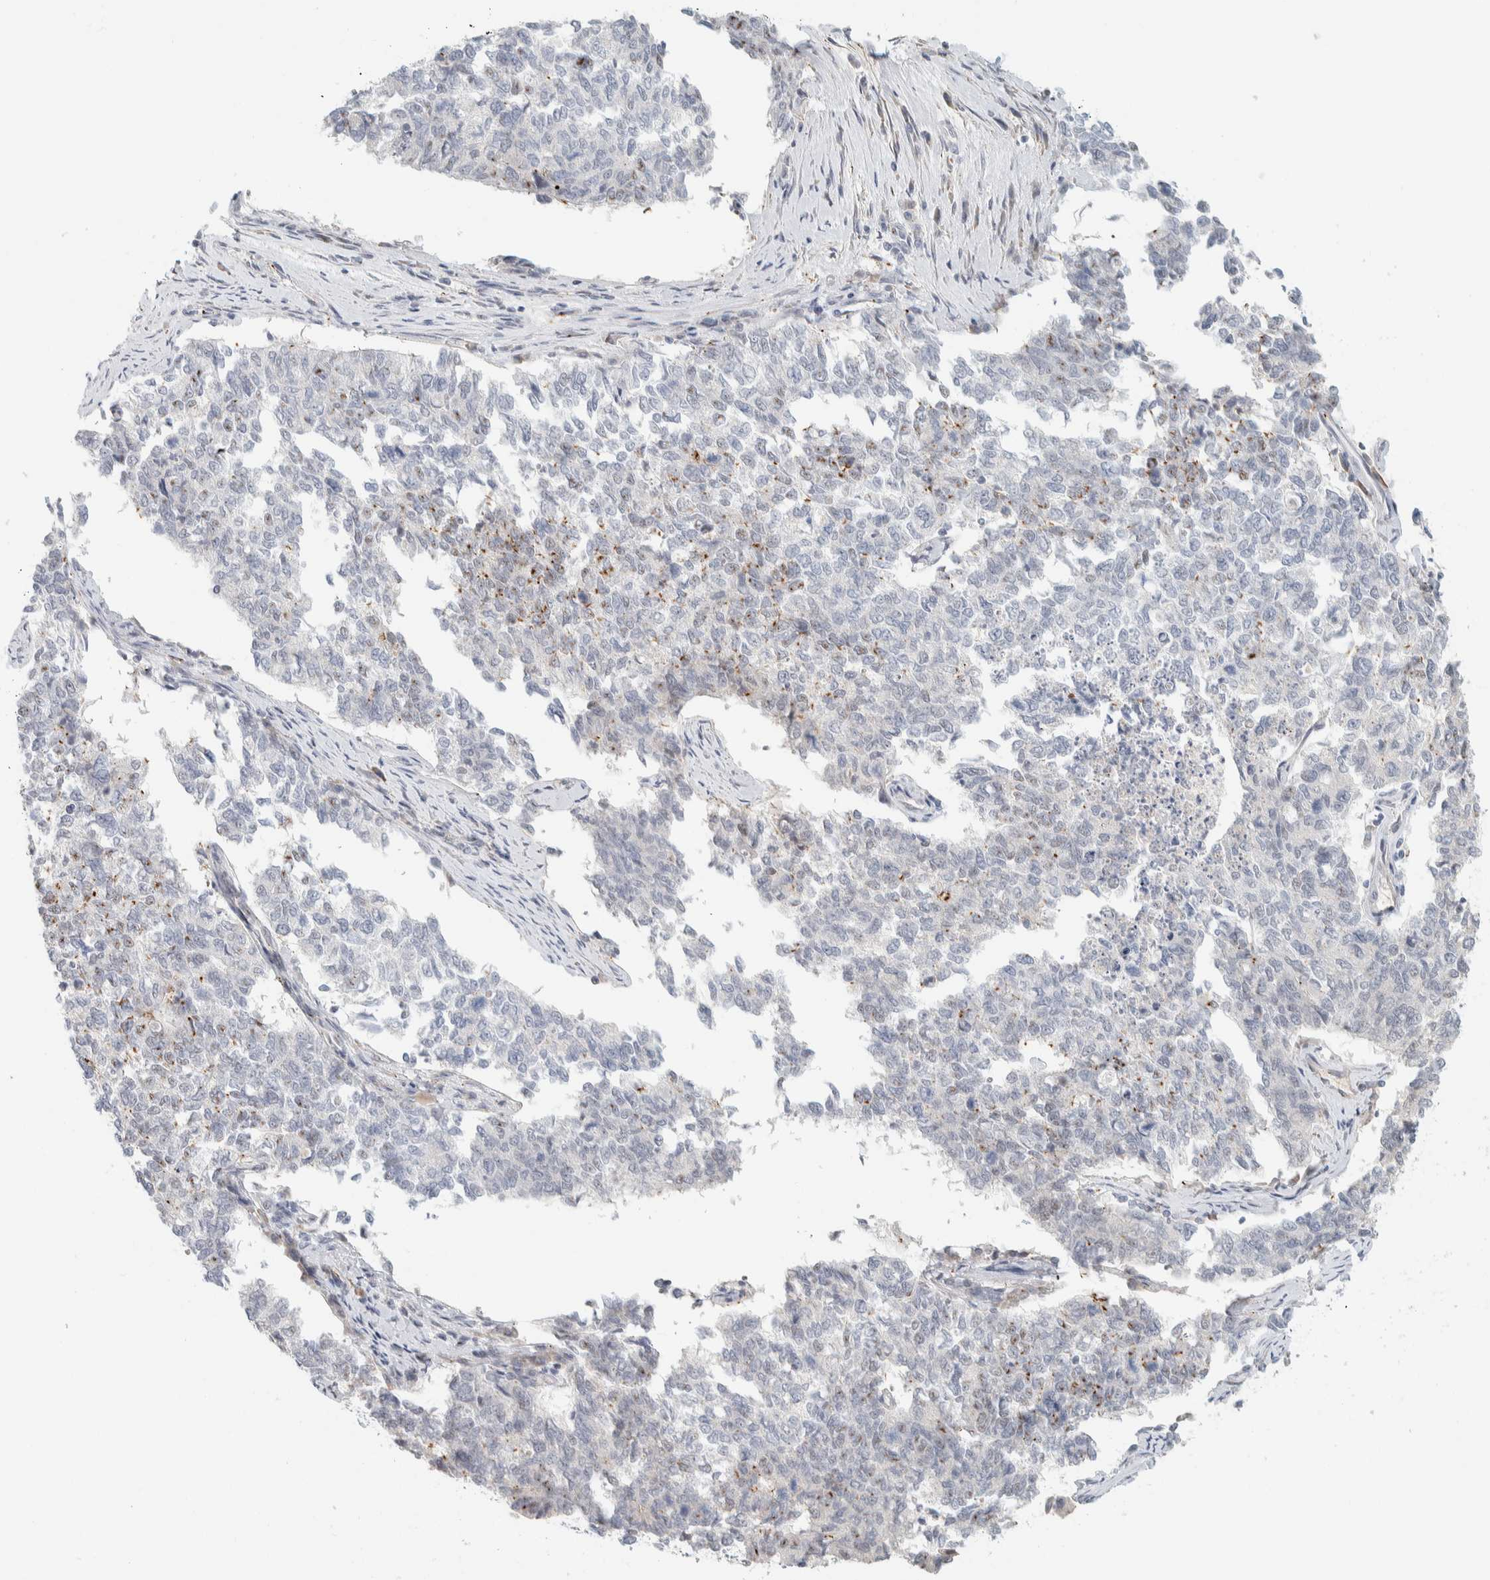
{"staining": {"intensity": "moderate", "quantity": "<25%", "location": "cytoplasmic/membranous"}, "tissue": "cervical cancer", "cell_type": "Tumor cells", "image_type": "cancer", "snomed": [{"axis": "morphology", "description": "Squamous cell carcinoma, NOS"}, {"axis": "topography", "description": "Cervix"}], "caption": "Immunohistochemical staining of cervical squamous cell carcinoma exhibits low levels of moderate cytoplasmic/membranous protein expression in approximately <25% of tumor cells.", "gene": "ZBTB2", "patient": {"sex": "female", "age": 63}}